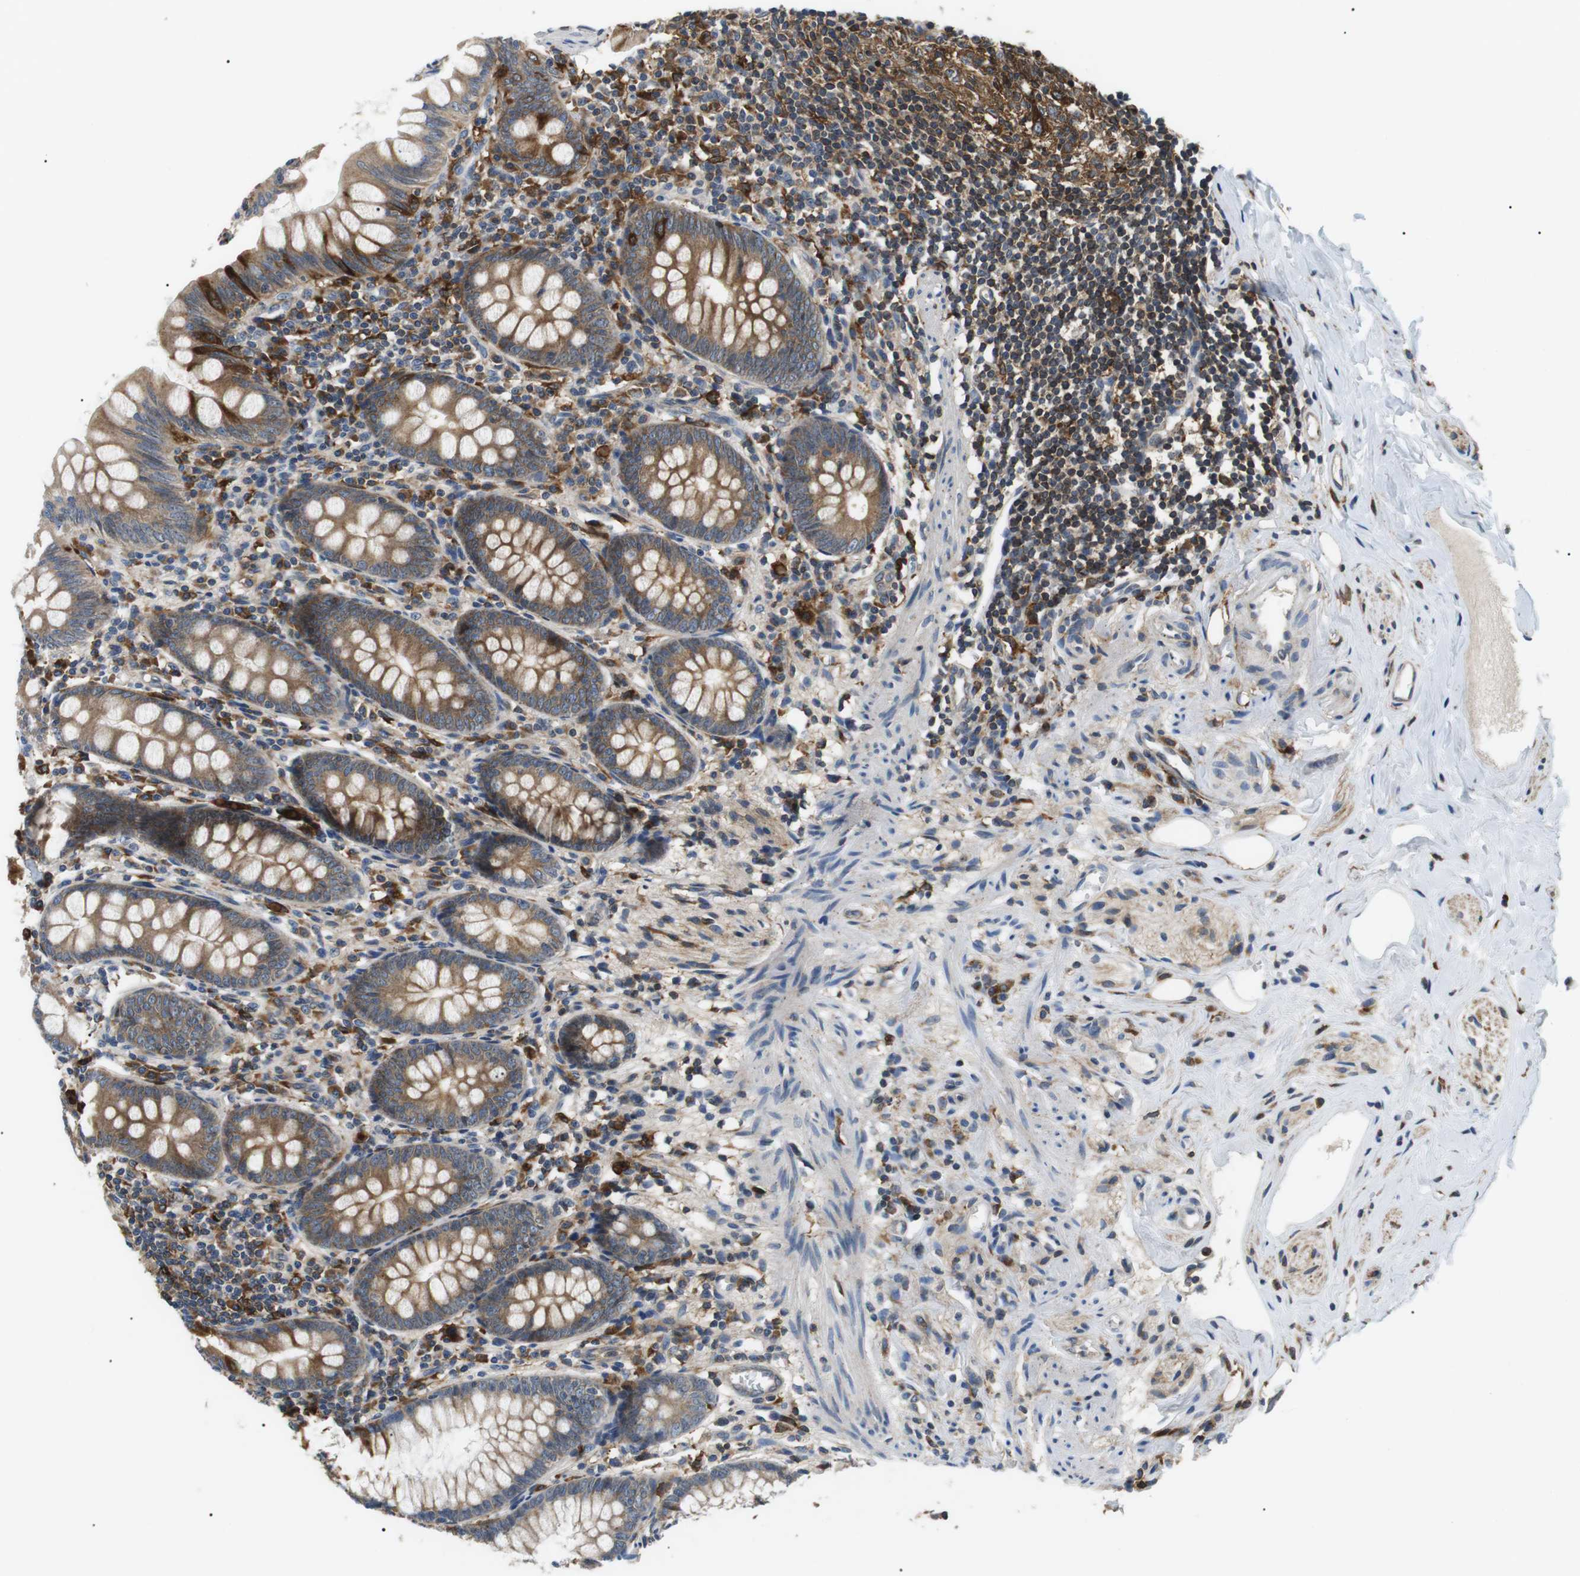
{"staining": {"intensity": "moderate", "quantity": ">75%", "location": "cytoplasmic/membranous"}, "tissue": "appendix", "cell_type": "Glandular cells", "image_type": "normal", "snomed": [{"axis": "morphology", "description": "Normal tissue, NOS"}, {"axis": "topography", "description": "Appendix"}], "caption": "Glandular cells exhibit medium levels of moderate cytoplasmic/membranous positivity in approximately >75% of cells in normal appendix. (DAB IHC, brown staining for protein, blue staining for nuclei).", "gene": "RAB9A", "patient": {"sex": "female", "age": 77}}